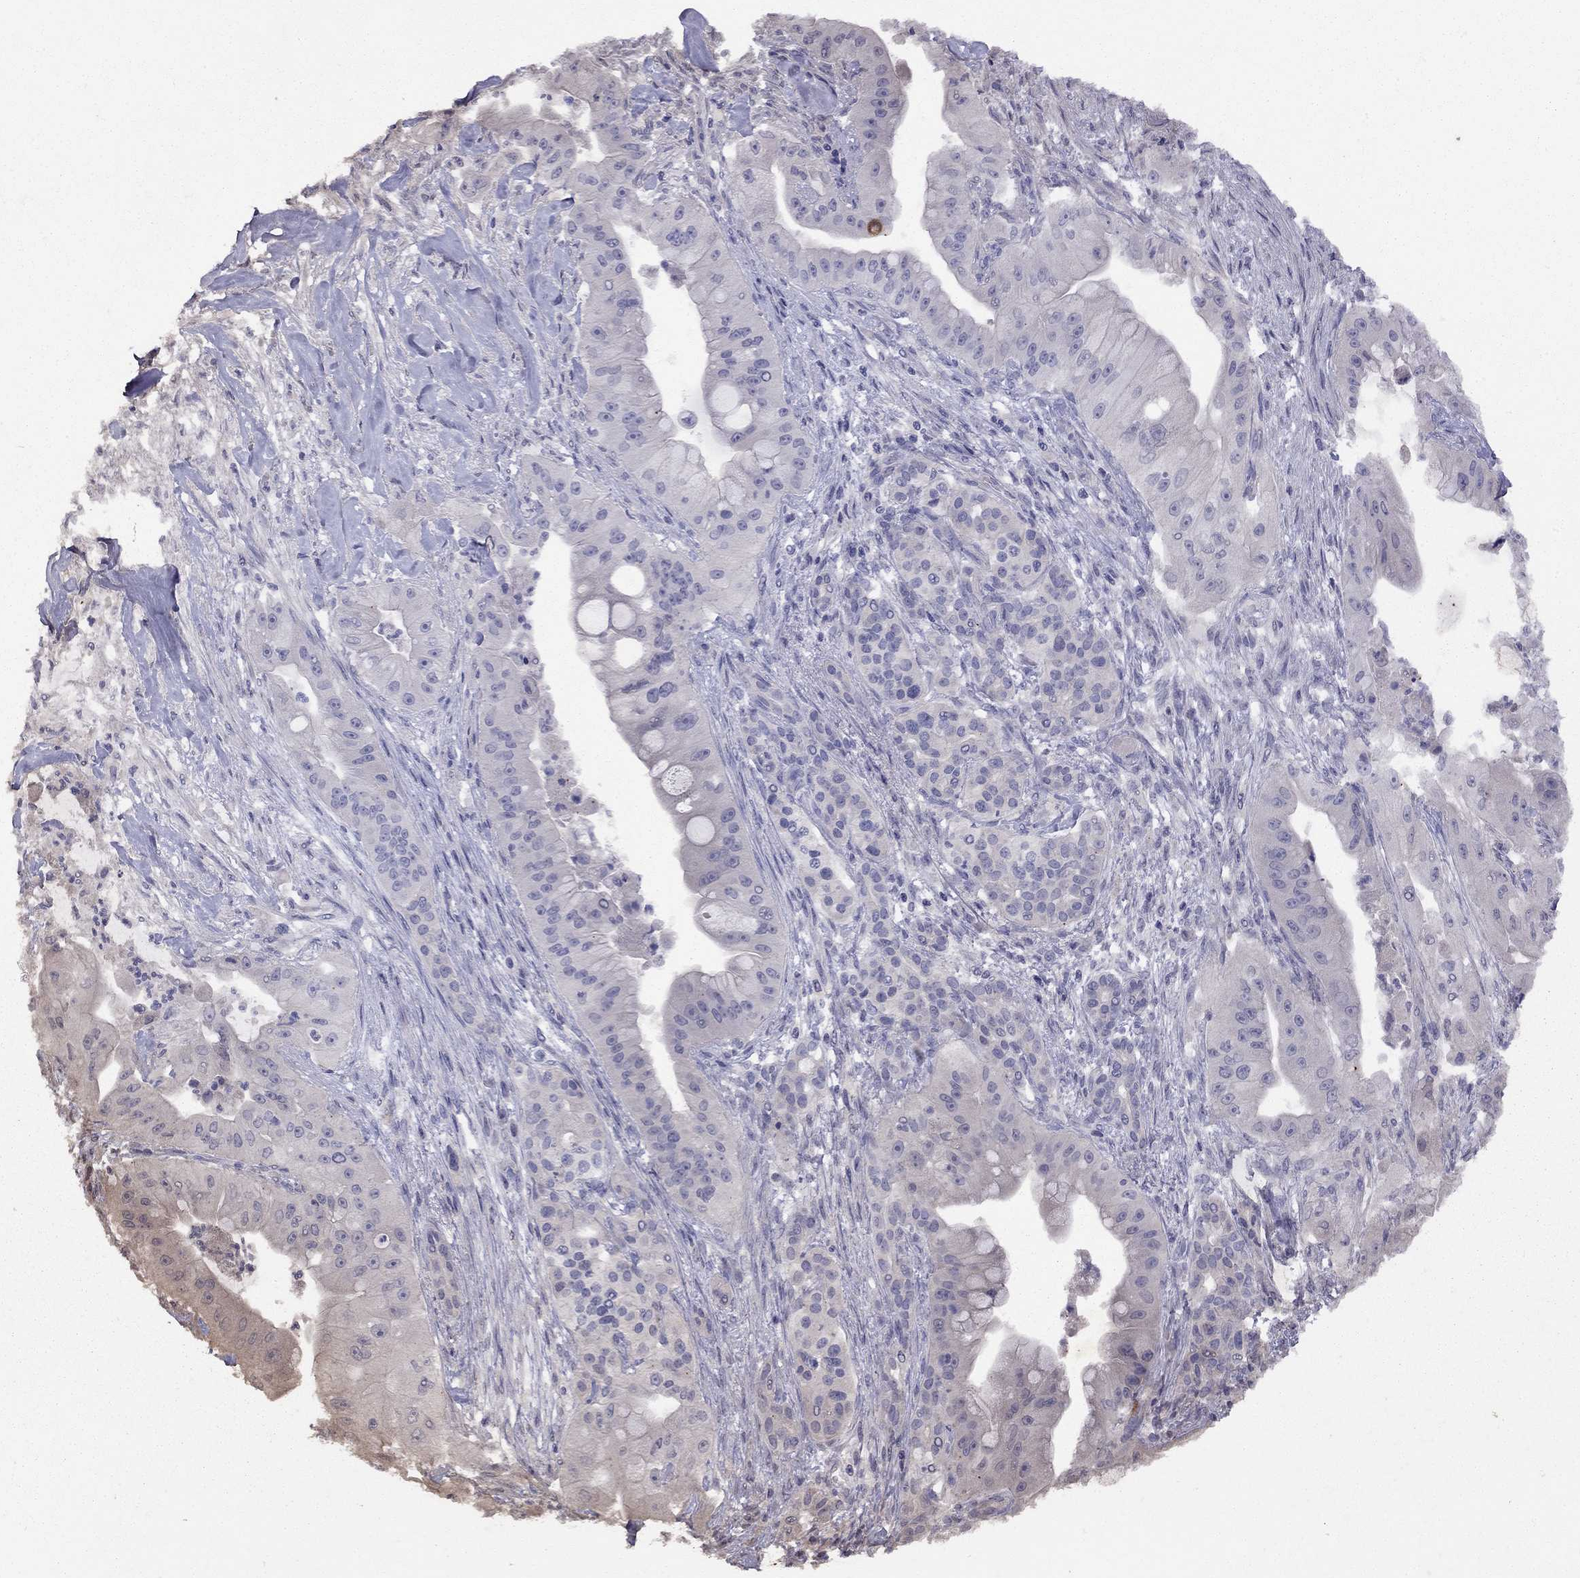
{"staining": {"intensity": "weak", "quantity": "<25%", "location": "cytoplasmic/membranous"}, "tissue": "pancreatic cancer", "cell_type": "Tumor cells", "image_type": "cancer", "snomed": [{"axis": "morphology", "description": "Normal tissue, NOS"}, {"axis": "morphology", "description": "Inflammation, NOS"}, {"axis": "morphology", "description": "Adenocarcinoma, NOS"}, {"axis": "topography", "description": "Pancreas"}], "caption": "This is a micrograph of immunohistochemistry staining of pancreatic adenocarcinoma, which shows no expression in tumor cells.", "gene": "GNAT3", "patient": {"sex": "male", "age": 57}}